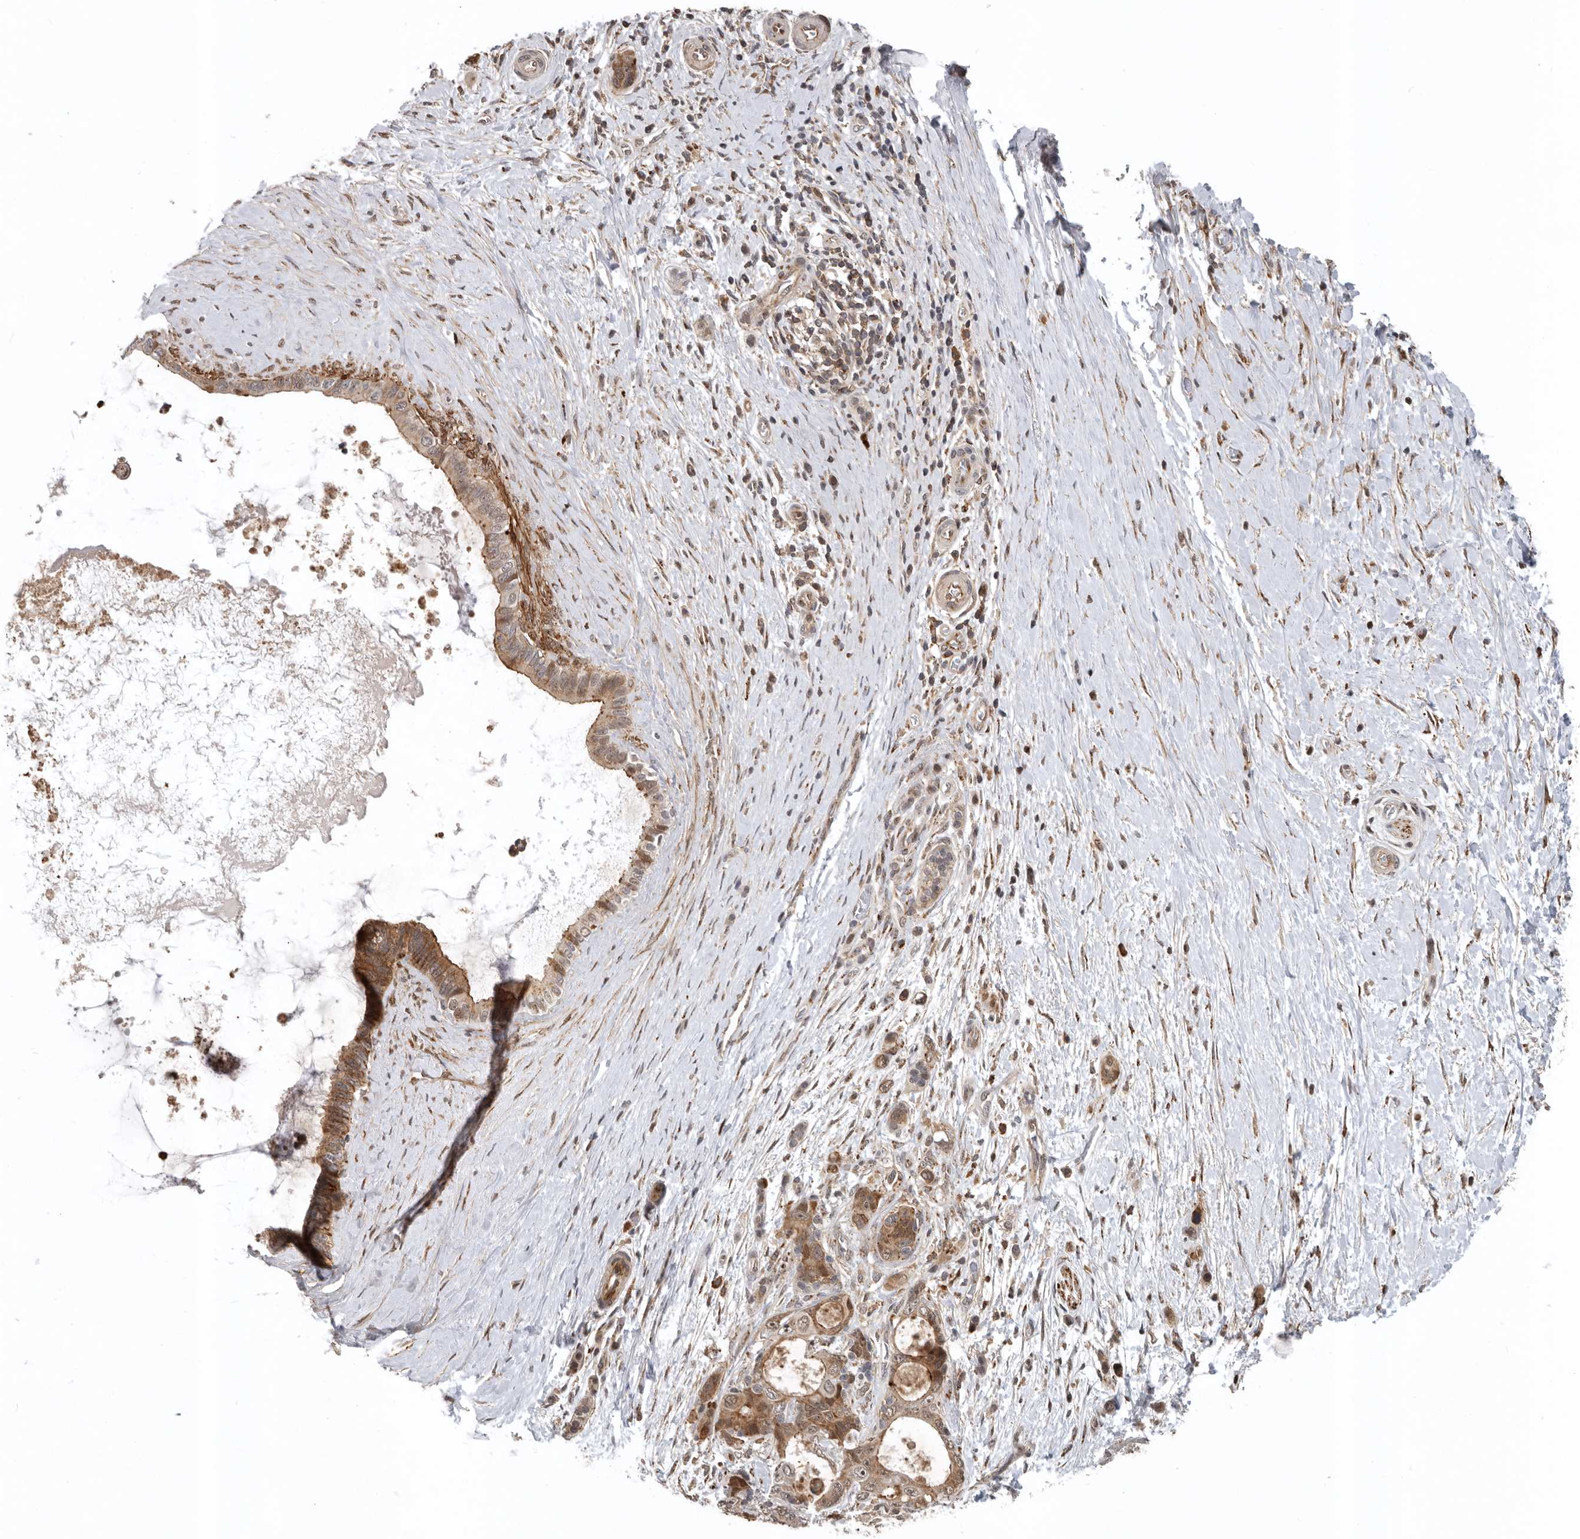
{"staining": {"intensity": "moderate", "quantity": ">75%", "location": "cytoplasmic/membranous"}, "tissue": "pancreatic cancer", "cell_type": "Tumor cells", "image_type": "cancer", "snomed": [{"axis": "morphology", "description": "Adenocarcinoma, NOS"}, {"axis": "topography", "description": "Pancreas"}], "caption": "Pancreatic cancer stained for a protein shows moderate cytoplasmic/membranous positivity in tumor cells.", "gene": "RNF157", "patient": {"sex": "female", "age": 72}}